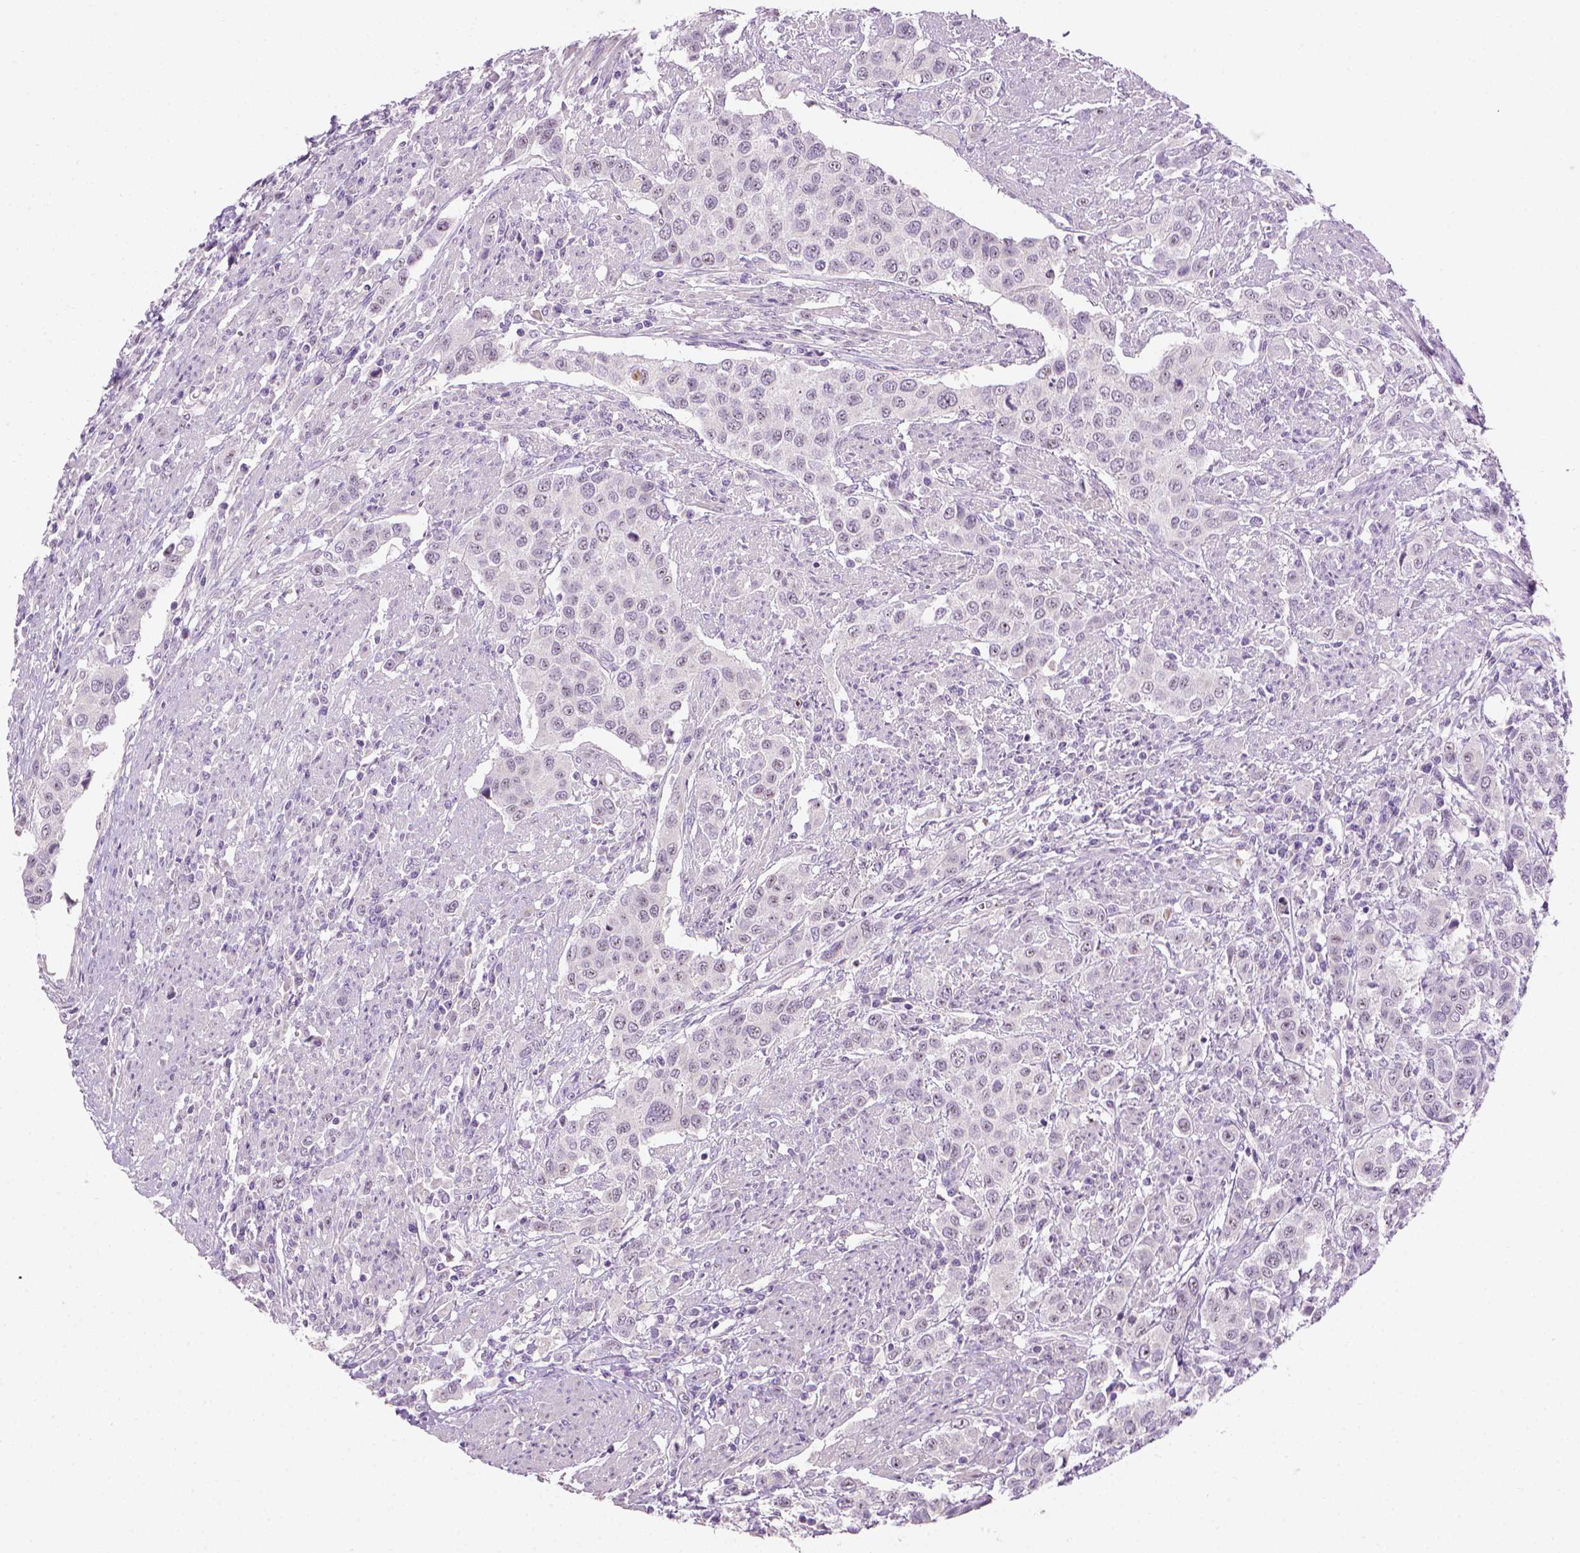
{"staining": {"intensity": "negative", "quantity": "none", "location": "none"}, "tissue": "urothelial cancer", "cell_type": "Tumor cells", "image_type": "cancer", "snomed": [{"axis": "morphology", "description": "Urothelial carcinoma, High grade"}, {"axis": "topography", "description": "Urinary bladder"}], "caption": "Tumor cells are negative for protein expression in human urothelial carcinoma (high-grade).", "gene": "UTP4", "patient": {"sex": "female", "age": 58}}